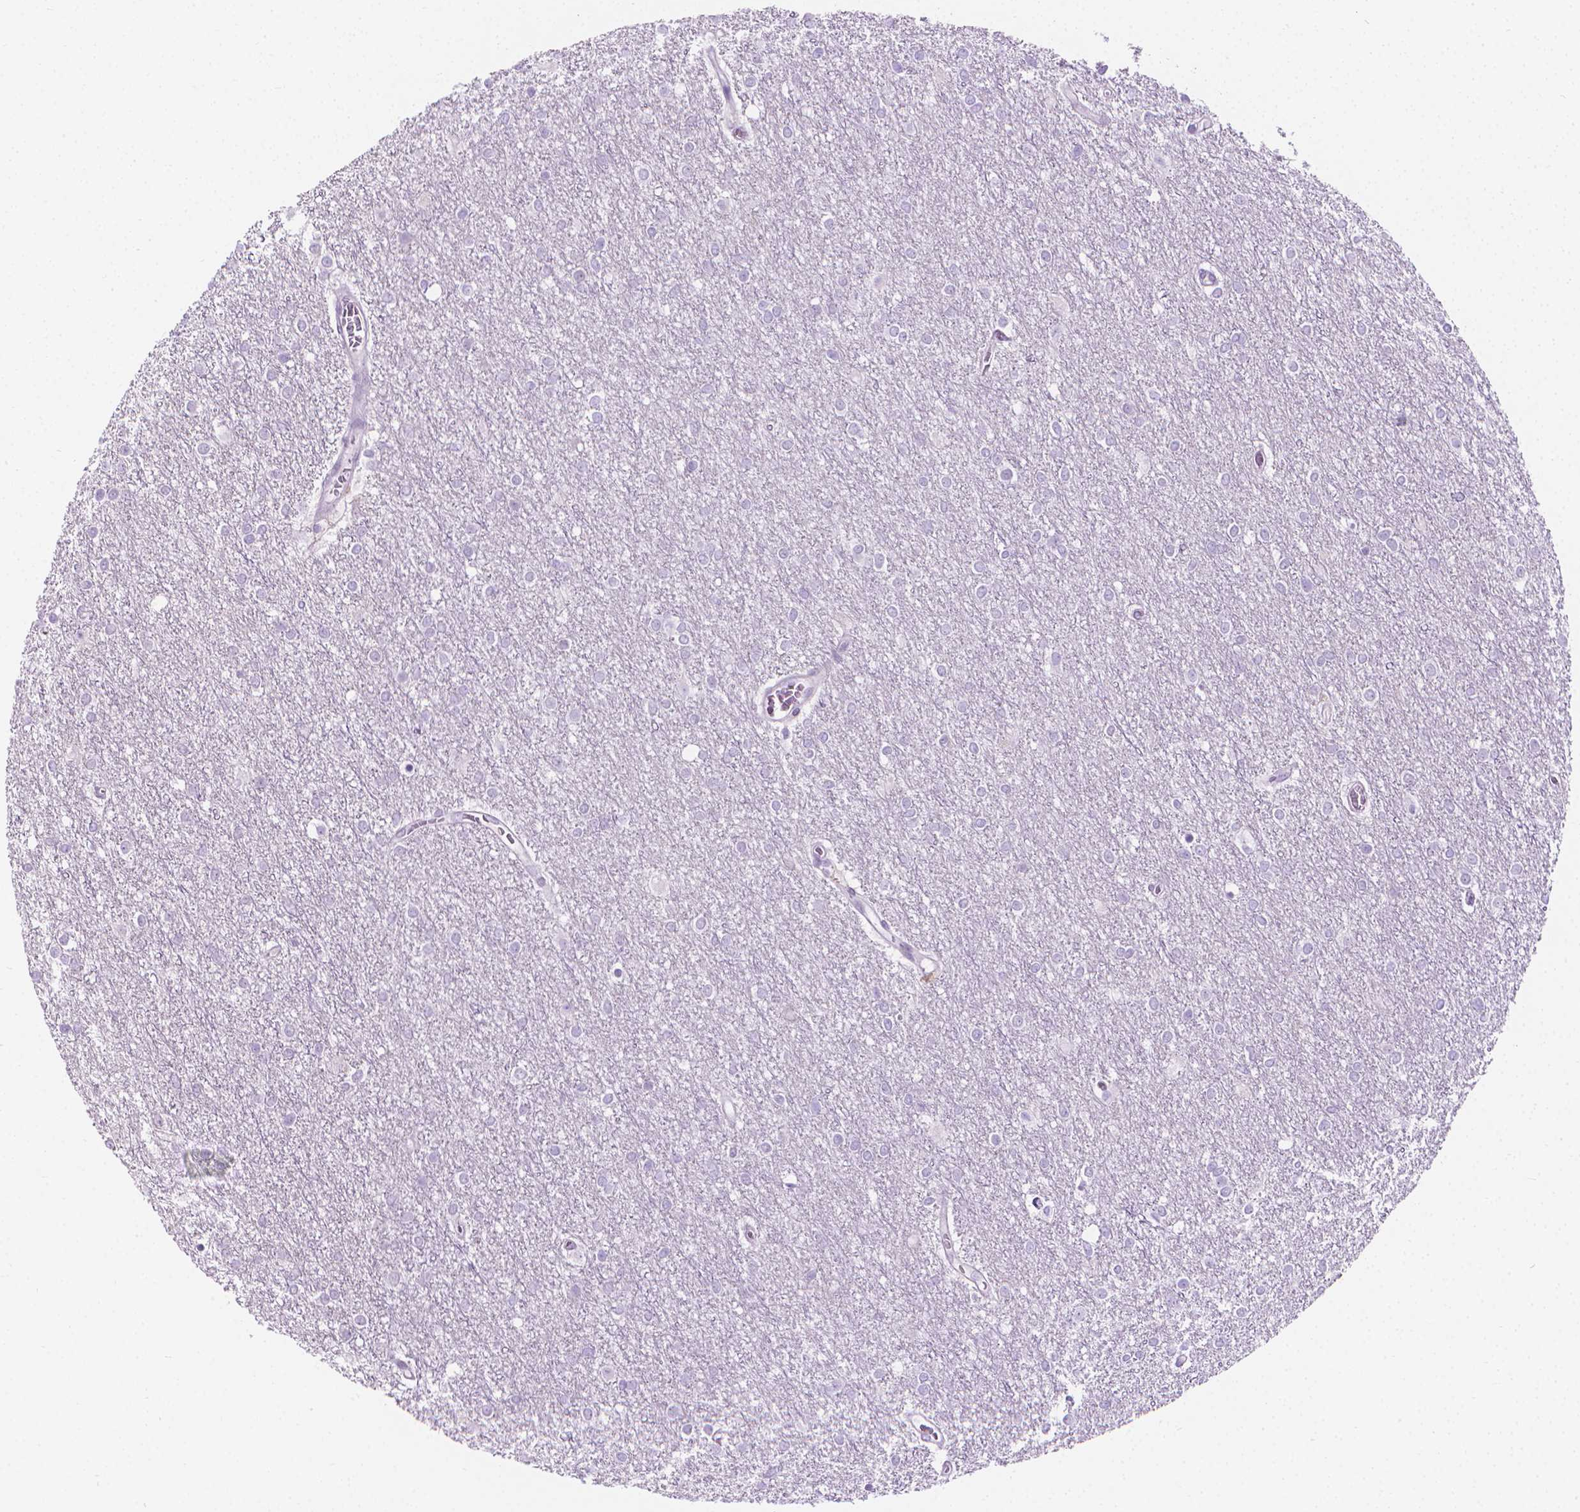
{"staining": {"intensity": "negative", "quantity": "none", "location": "none"}, "tissue": "glioma", "cell_type": "Tumor cells", "image_type": "cancer", "snomed": [{"axis": "morphology", "description": "Glioma, malignant, High grade"}, {"axis": "topography", "description": "Brain"}], "caption": "A high-resolution histopathology image shows immunohistochemistry staining of glioma, which reveals no significant staining in tumor cells. (Immunohistochemistry (ihc), brightfield microscopy, high magnification).", "gene": "CFAP52", "patient": {"sex": "female", "age": 61}}